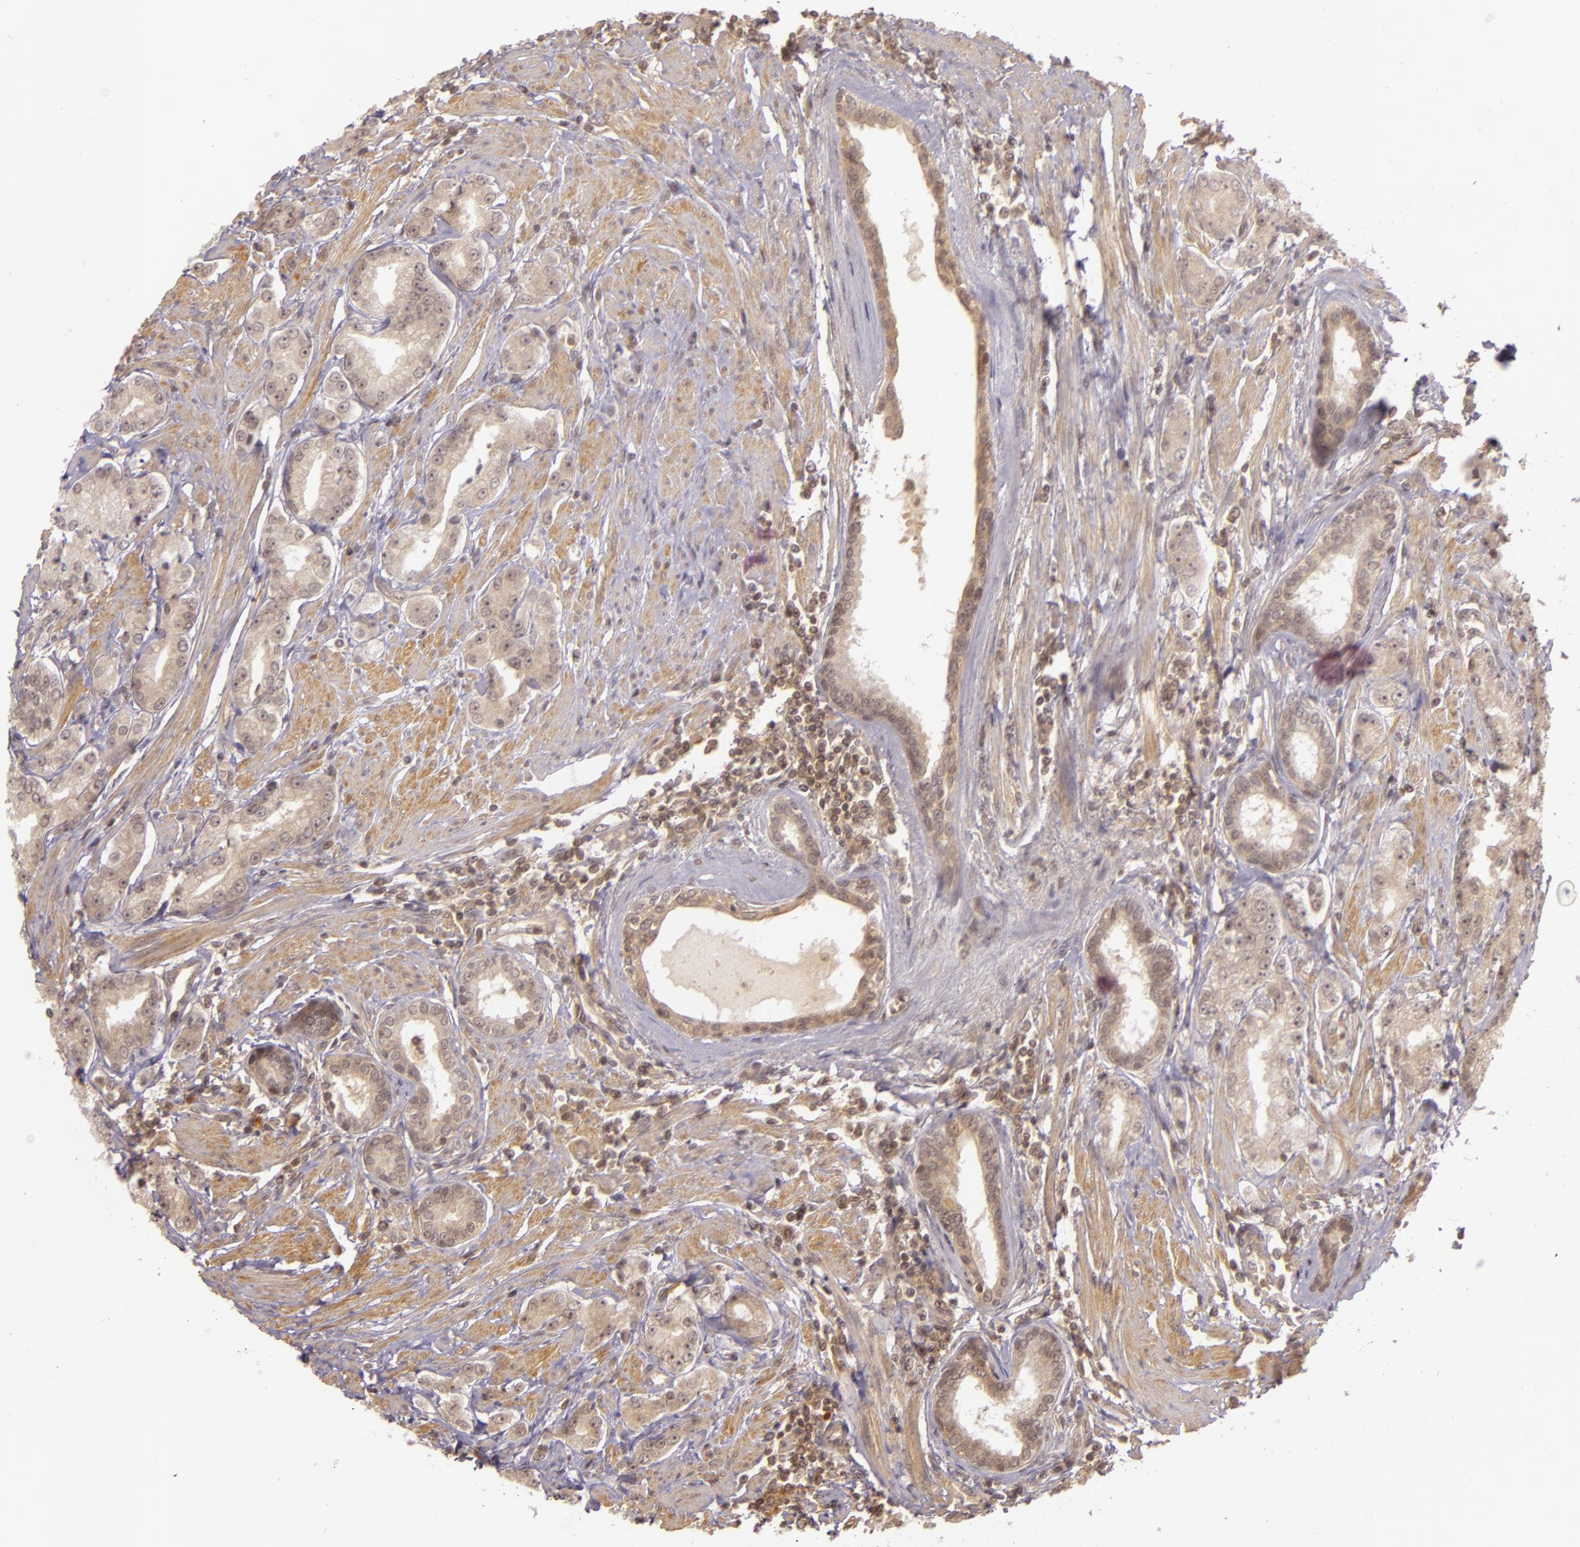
{"staining": {"intensity": "weak", "quantity": ">75%", "location": "cytoplasmic/membranous"}, "tissue": "prostate cancer", "cell_type": "Tumor cells", "image_type": "cancer", "snomed": [{"axis": "morphology", "description": "Adenocarcinoma, Medium grade"}, {"axis": "topography", "description": "Prostate"}], "caption": "Protein expression analysis of human prostate cancer reveals weak cytoplasmic/membranous positivity in approximately >75% of tumor cells. (brown staining indicates protein expression, while blue staining denotes nuclei).", "gene": "TXNRD2", "patient": {"sex": "male", "age": 72}}